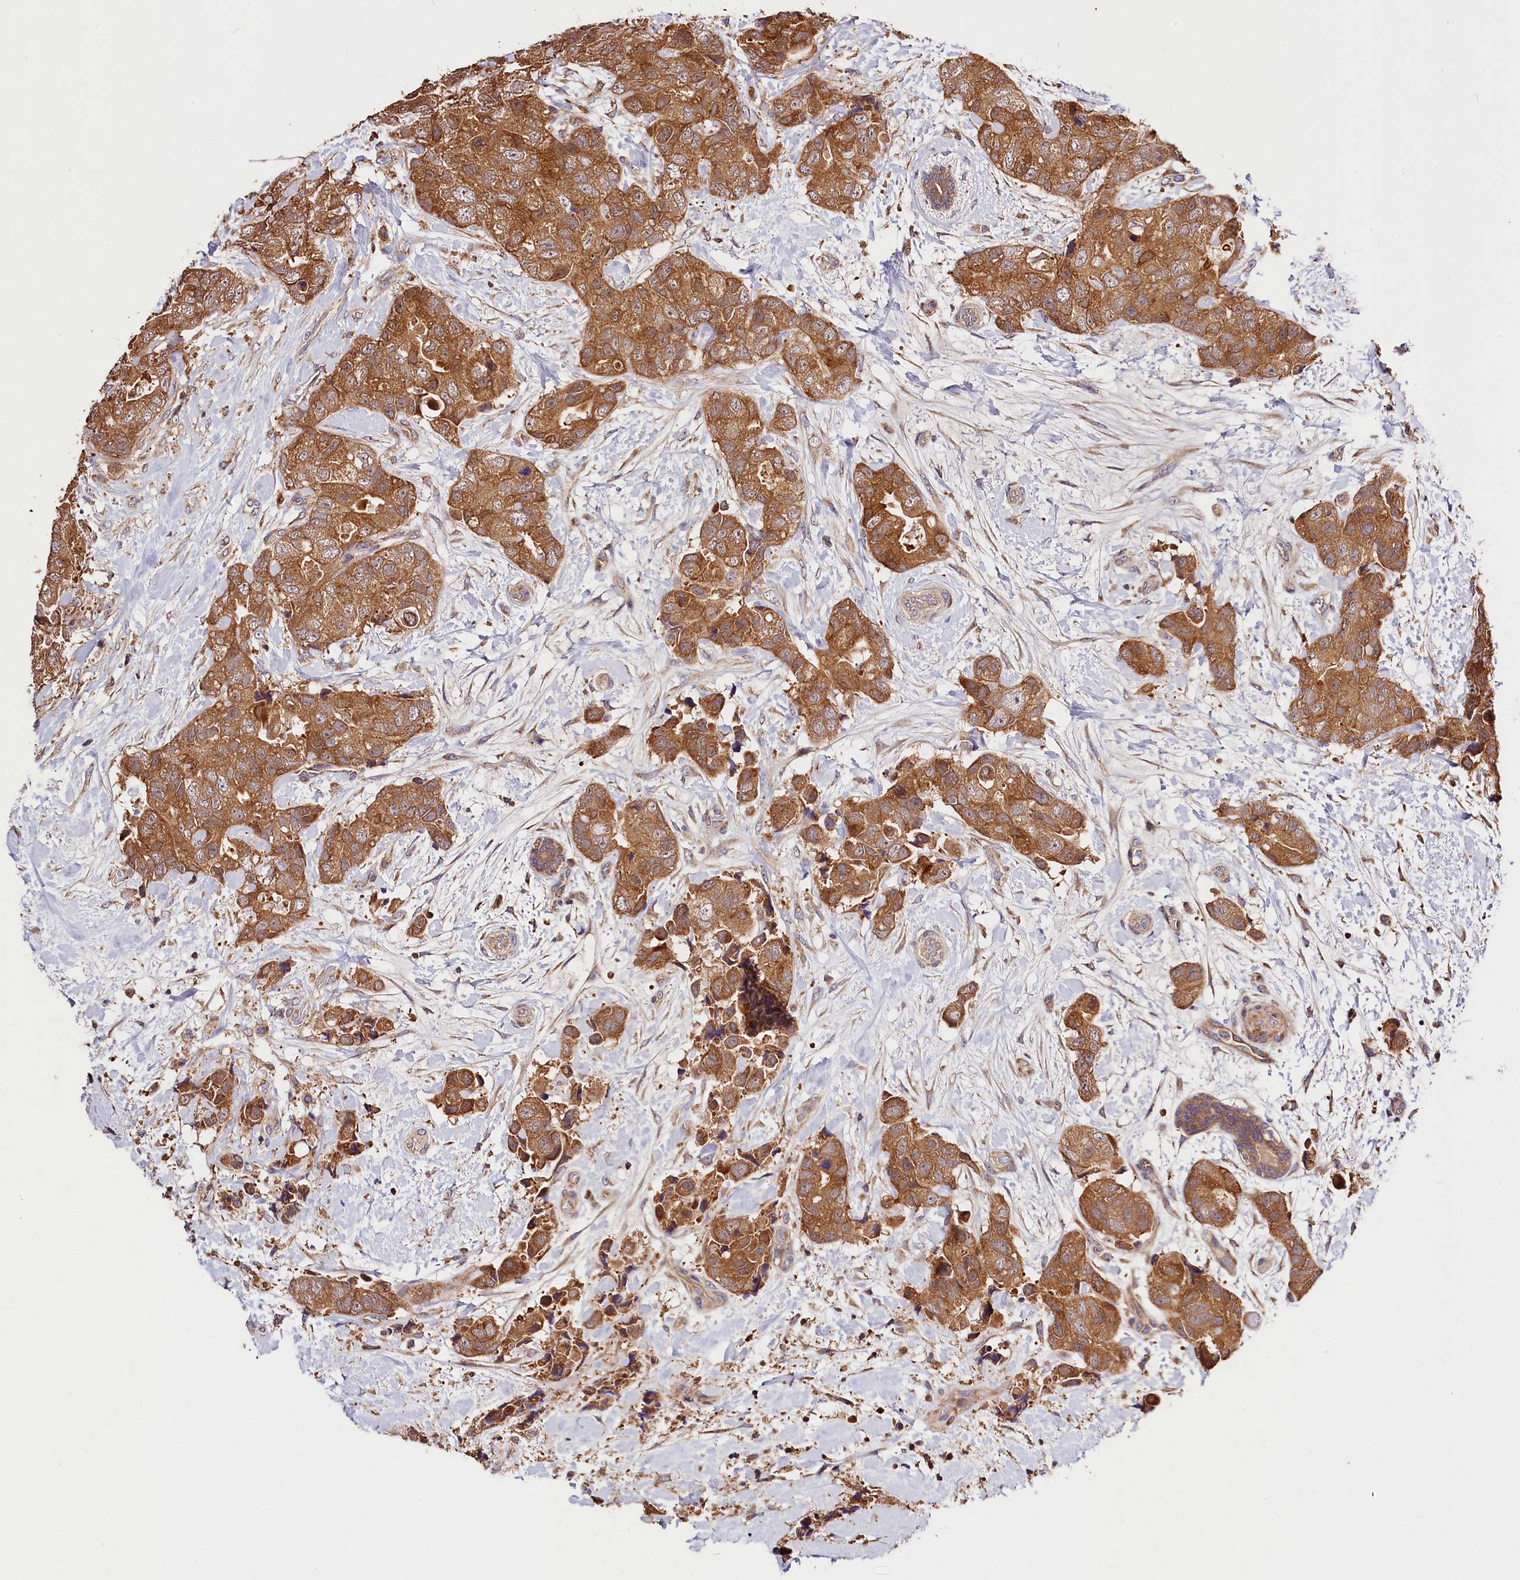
{"staining": {"intensity": "strong", "quantity": ">75%", "location": "cytoplasmic/membranous"}, "tissue": "breast cancer", "cell_type": "Tumor cells", "image_type": "cancer", "snomed": [{"axis": "morphology", "description": "Duct carcinoma"}, {"axis": "topography", "description": "Breast"}], "caption": "Tumor cells exhibit strong cytoplasmic/membranous expression in about >75% of cells in breast cancer (infiltrating ductal carcinoma). (Brightfield microscopy of DAB IHC at high magnification).", "gene": "KPTN", "patient": {"sex": "female", "age": 62}}